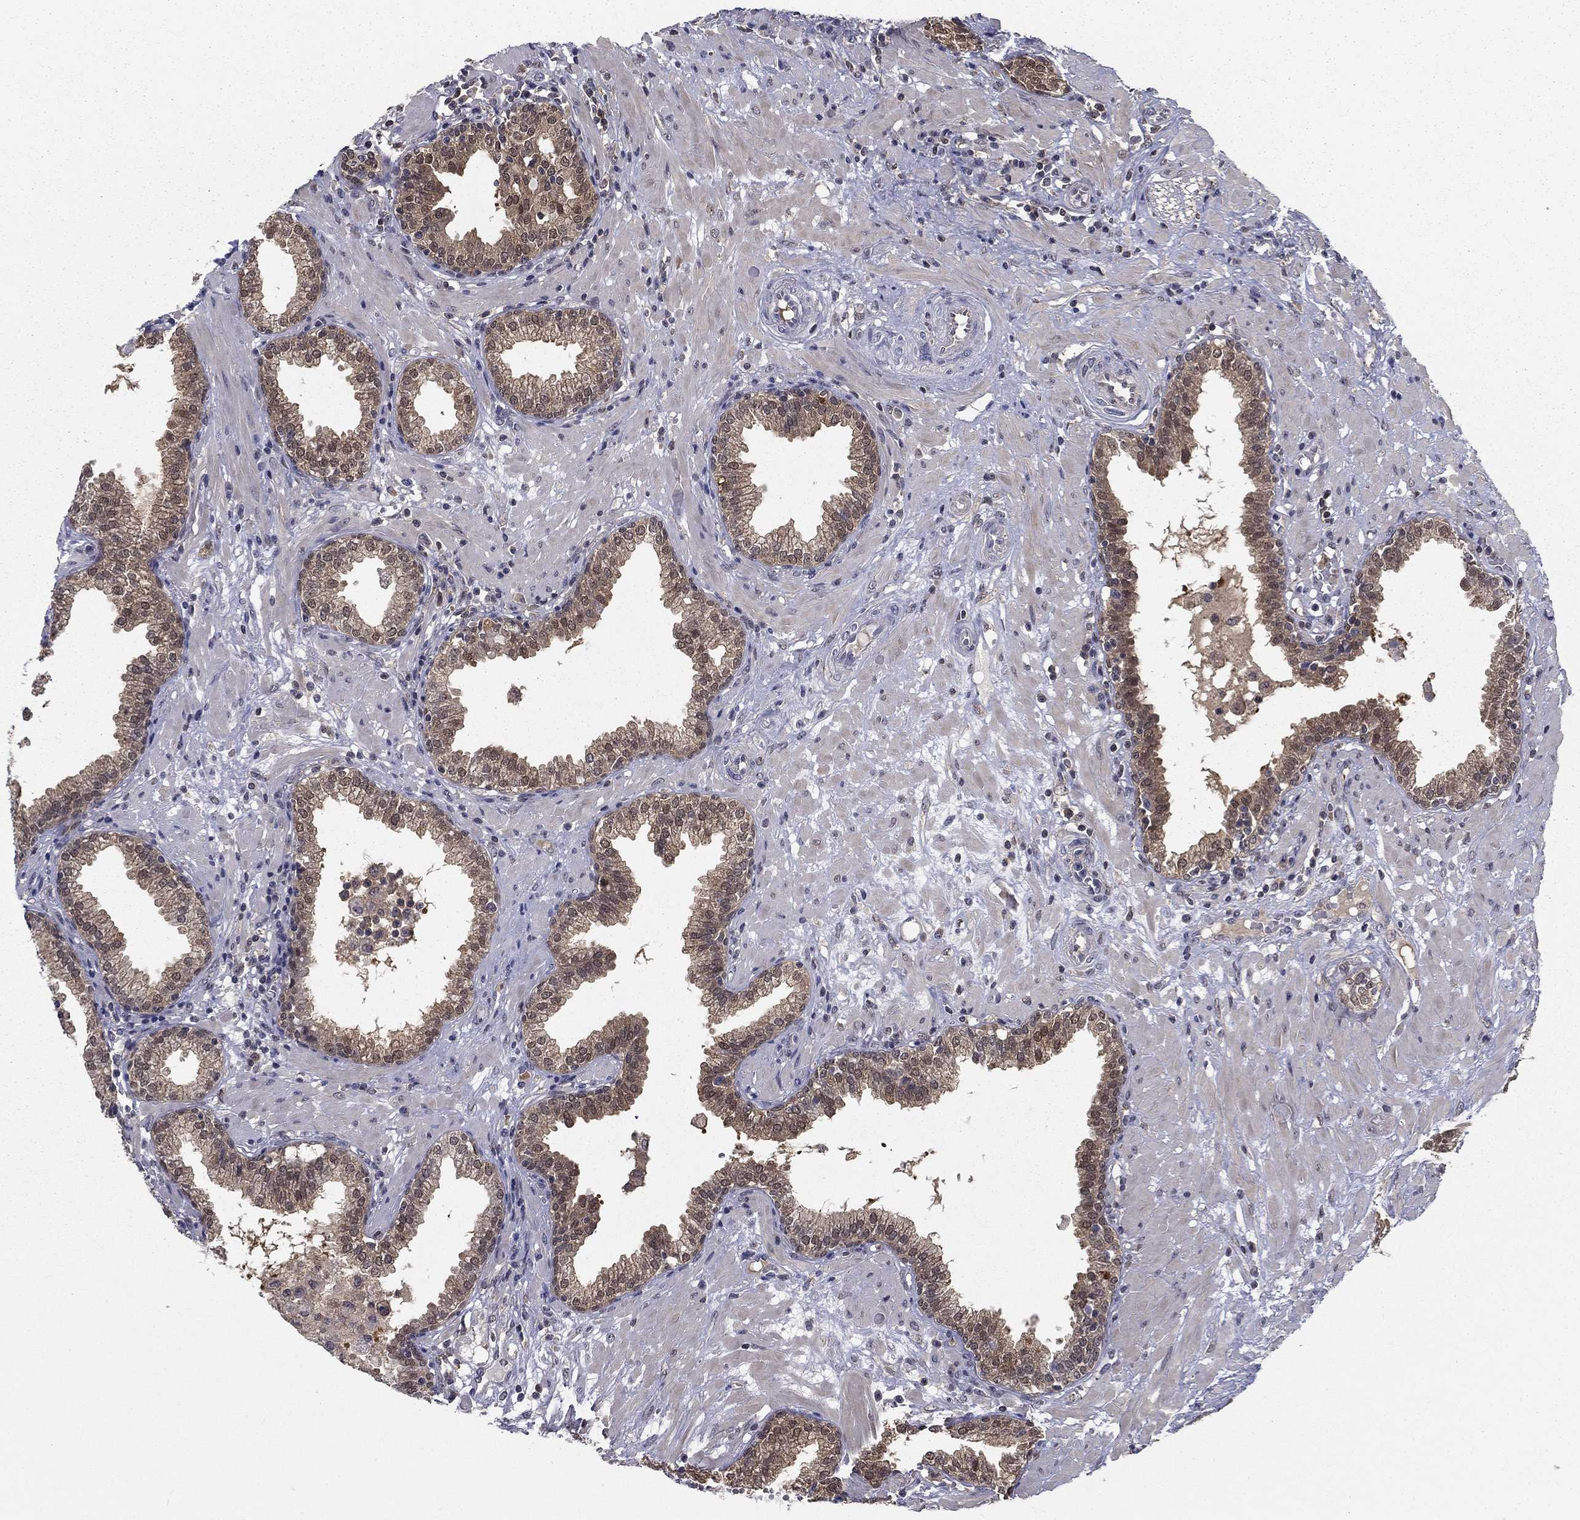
{"staining": {"intensity": "weak", "quantity": "25%-75%", "location": "cytoplasmic/membranous"}, "tissue": "prostate", "cell_type": "Glandular cells", "image_type": "normal", "snomed": [{"axis": "morphology", "description": "Normal tissue, NOS"}, {"axis": "topography", "description": "Prostate"}], "caption": "Immunohistochemistry (IHC) micrograph of normal prostate stained for a protein (brown), which reveals low levels of weak cytoplasmic/membranous staining in about 25%-75% of glandular cells.", "gene": "NIT2", "patient": {"sex": "male", "age": 64}}